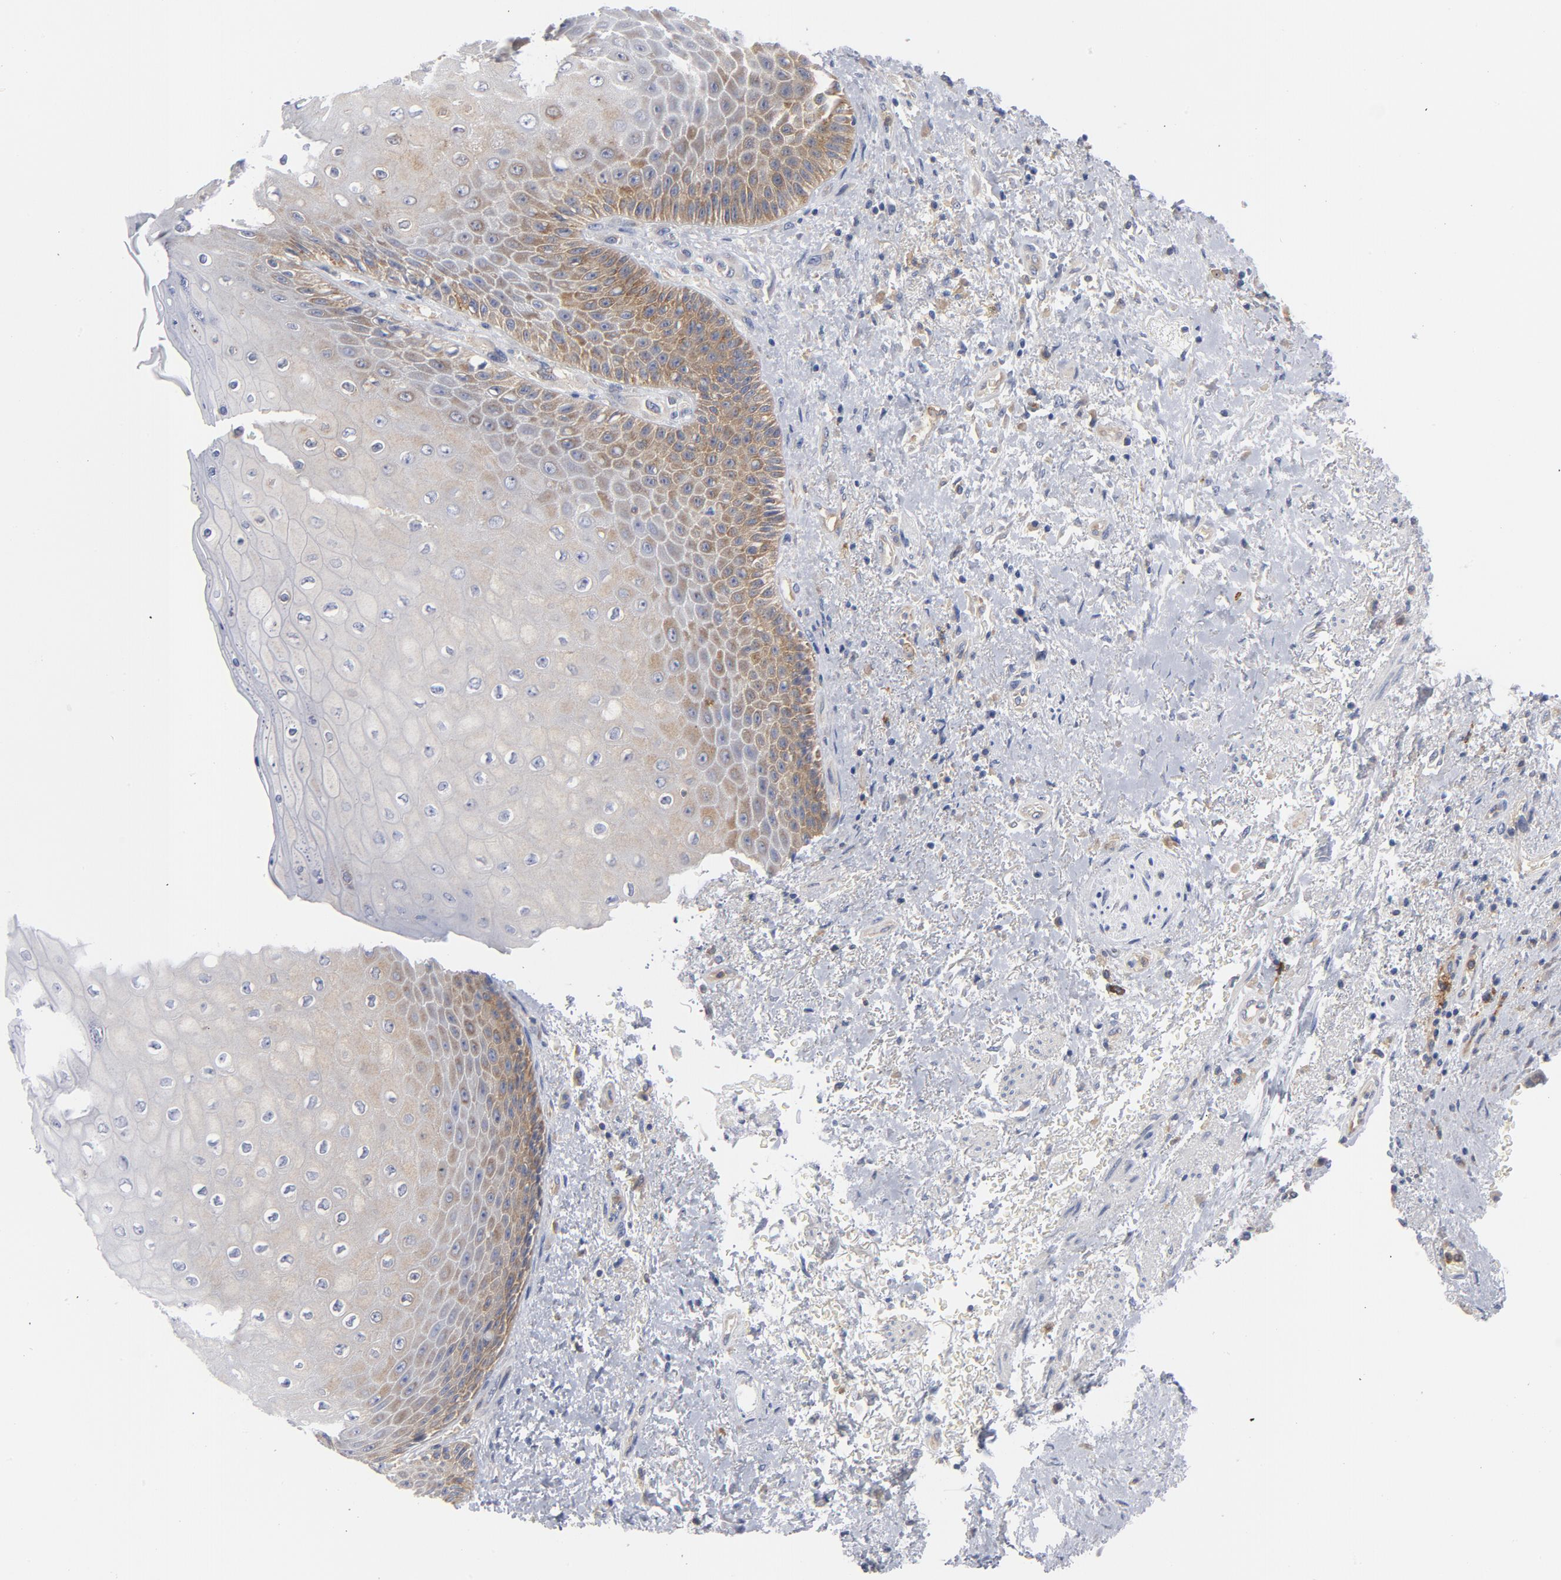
{"staining": {"intensity": "moderate", "quantity": "25%-75%", "location": "cytoplasmic/membranous"}, "tissue": "skin", "cell_type": "Epidermal cells", "image_type": "normal", "snomed": [{"axis": "morphology", "description": "Normal tissue, NOS"}, {"axis": "topography", "description": "Anal"}], "caption": "A micrograph of skin stained for a protein shows moderate cytoplasmic/membranous brown staining in epidermal cells.", "gene": "CD86", "patient": {"sex": "female", "age": 46}}